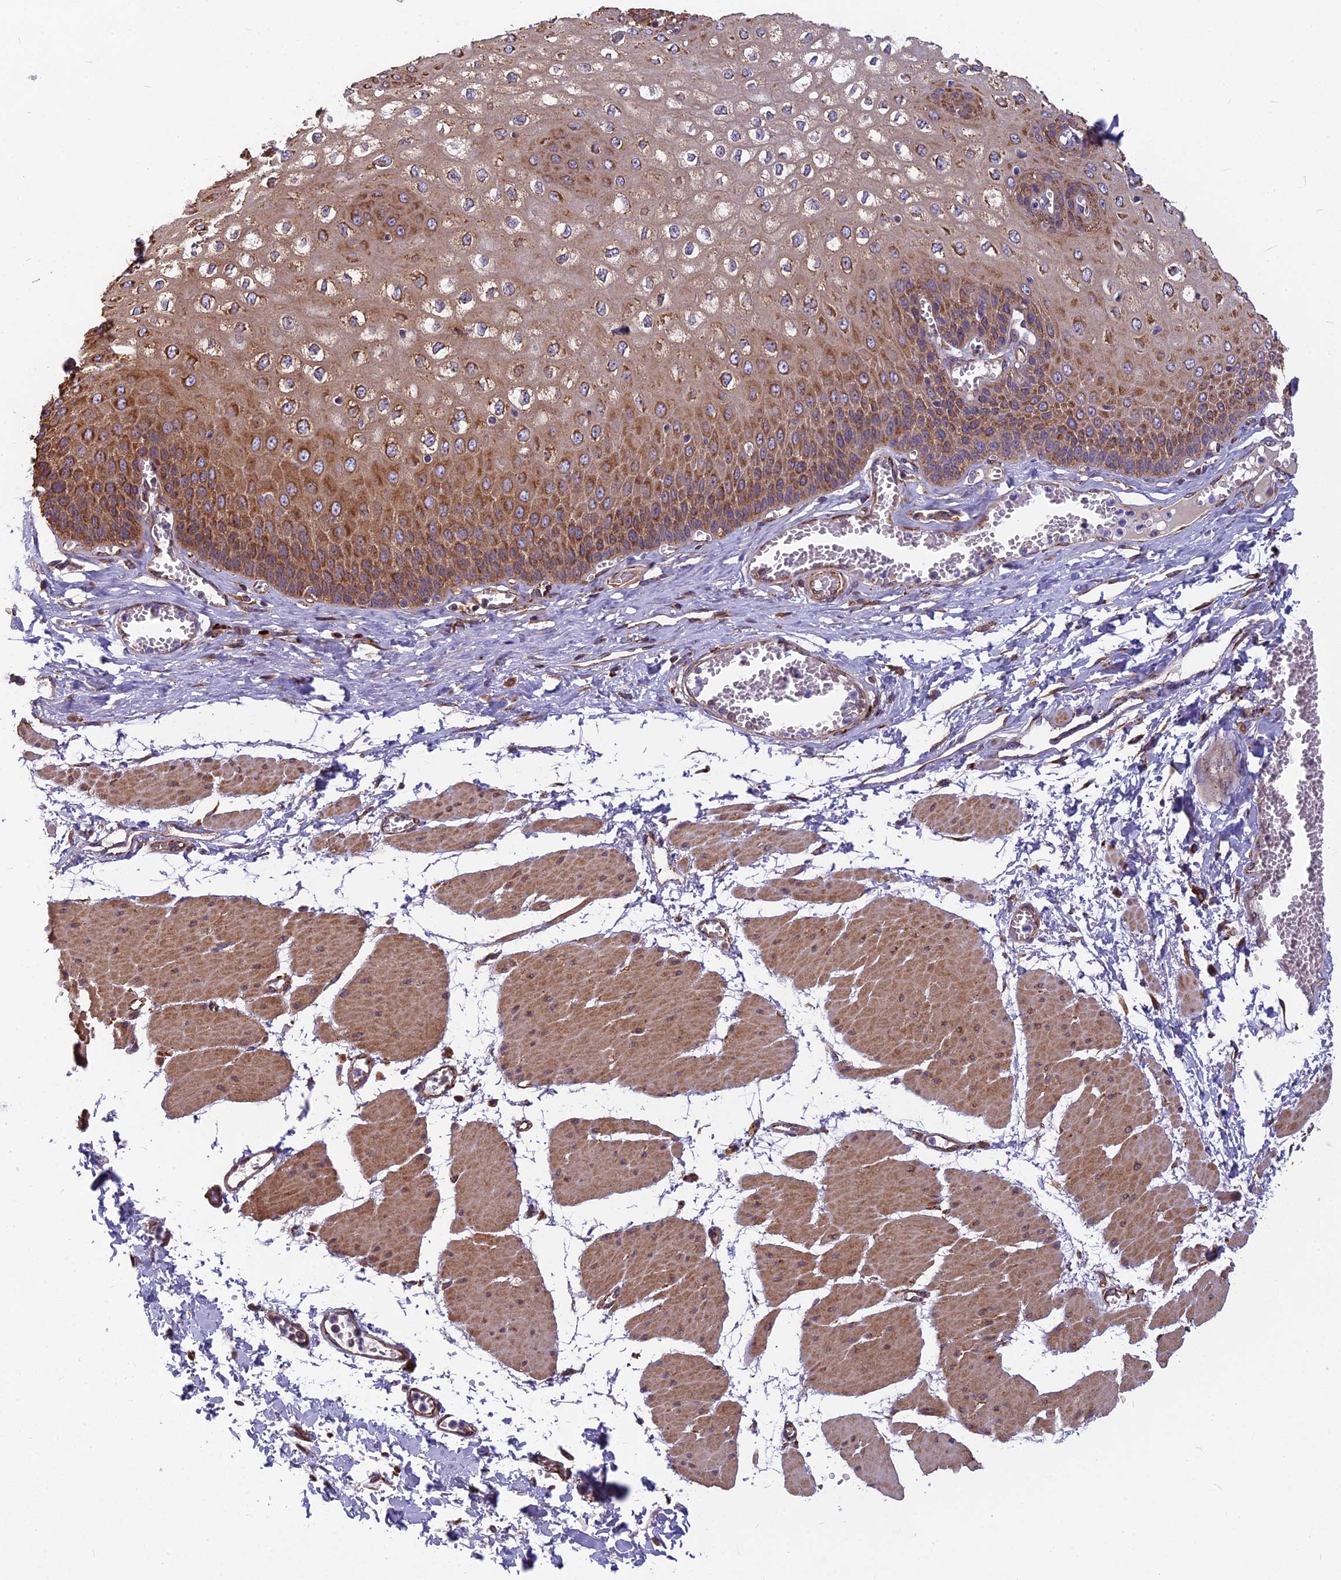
{"staining": {"intensity": "moderate", "quantity": ">75%", "location": "cytoplasmic/membranous"}, "tissue": "esophagus", "cell_type": "Squamous epithelial cells", "image_type": "normal", "snomed": [{"axis": "morphology", "description": "Normal tissue, NOS"}, {"axis": "topography", "description": "Esophagus"}], "caption": "Immunohistochemistry image of normal esophagus stained for a protein (brown), which shows medium levels of moderate cytoplasmic/membranous expression in approximately >75% of squamous epithelial cells.", "gene": "SPDL1", "patient": {"sex": "male", "age": 60}}